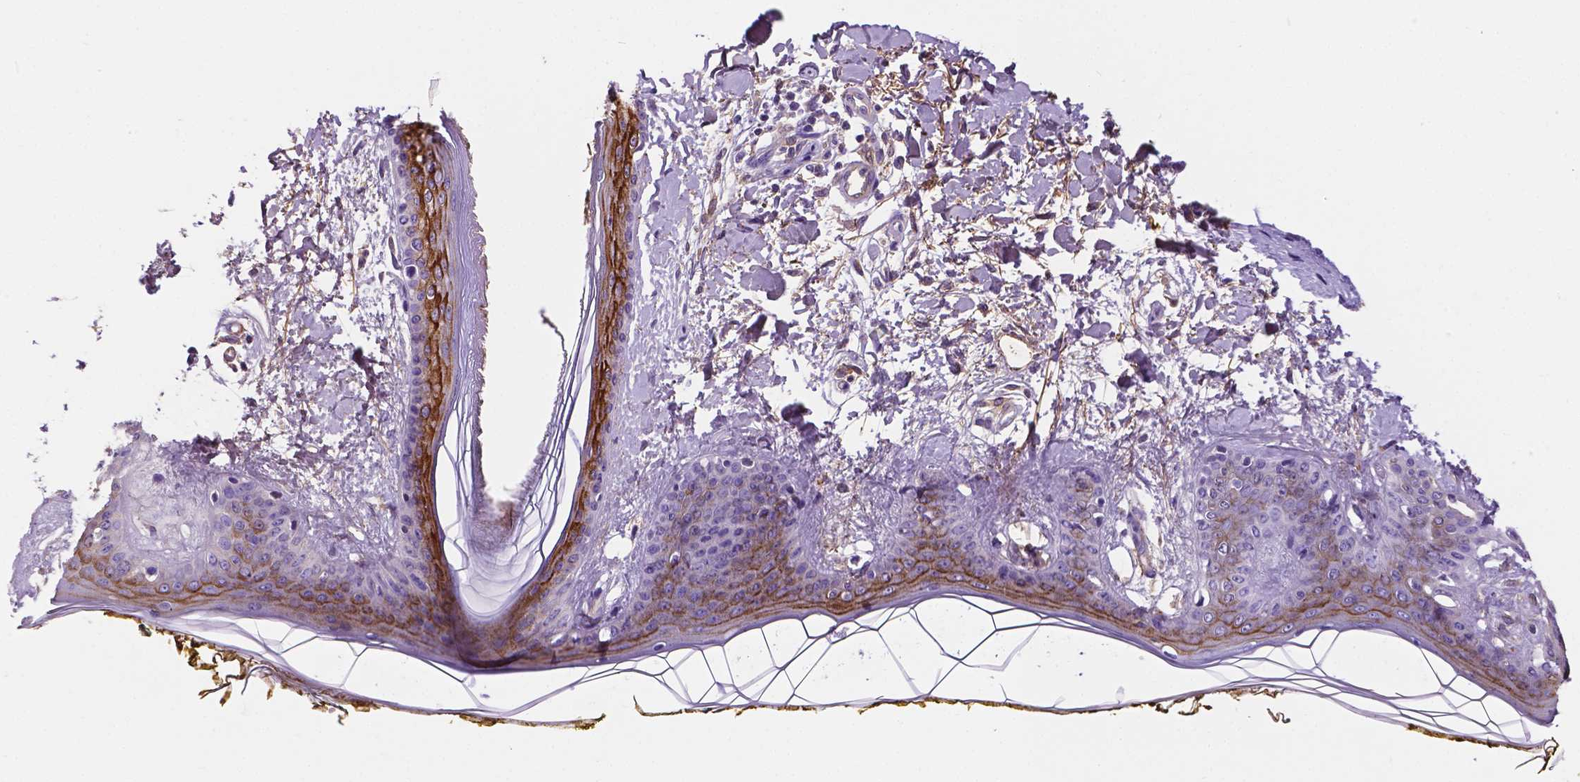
{"staining": {"intensity": "negative", "quantity": "none", "location": "none"}, "tissue": "skin", "cell_type": "Fibroblasts", "image_type": "normal", "snomed": [{"axis": "morphology", "description": "Normal tissue, NOS"}, {"axis": "topography", "description": "Skin"}], "caption": "Histopathology image shows no significant protein expression in fibroblasts of benign skin.", "gene": "APOE", "patient": {"sex": "female", "age": 34}}